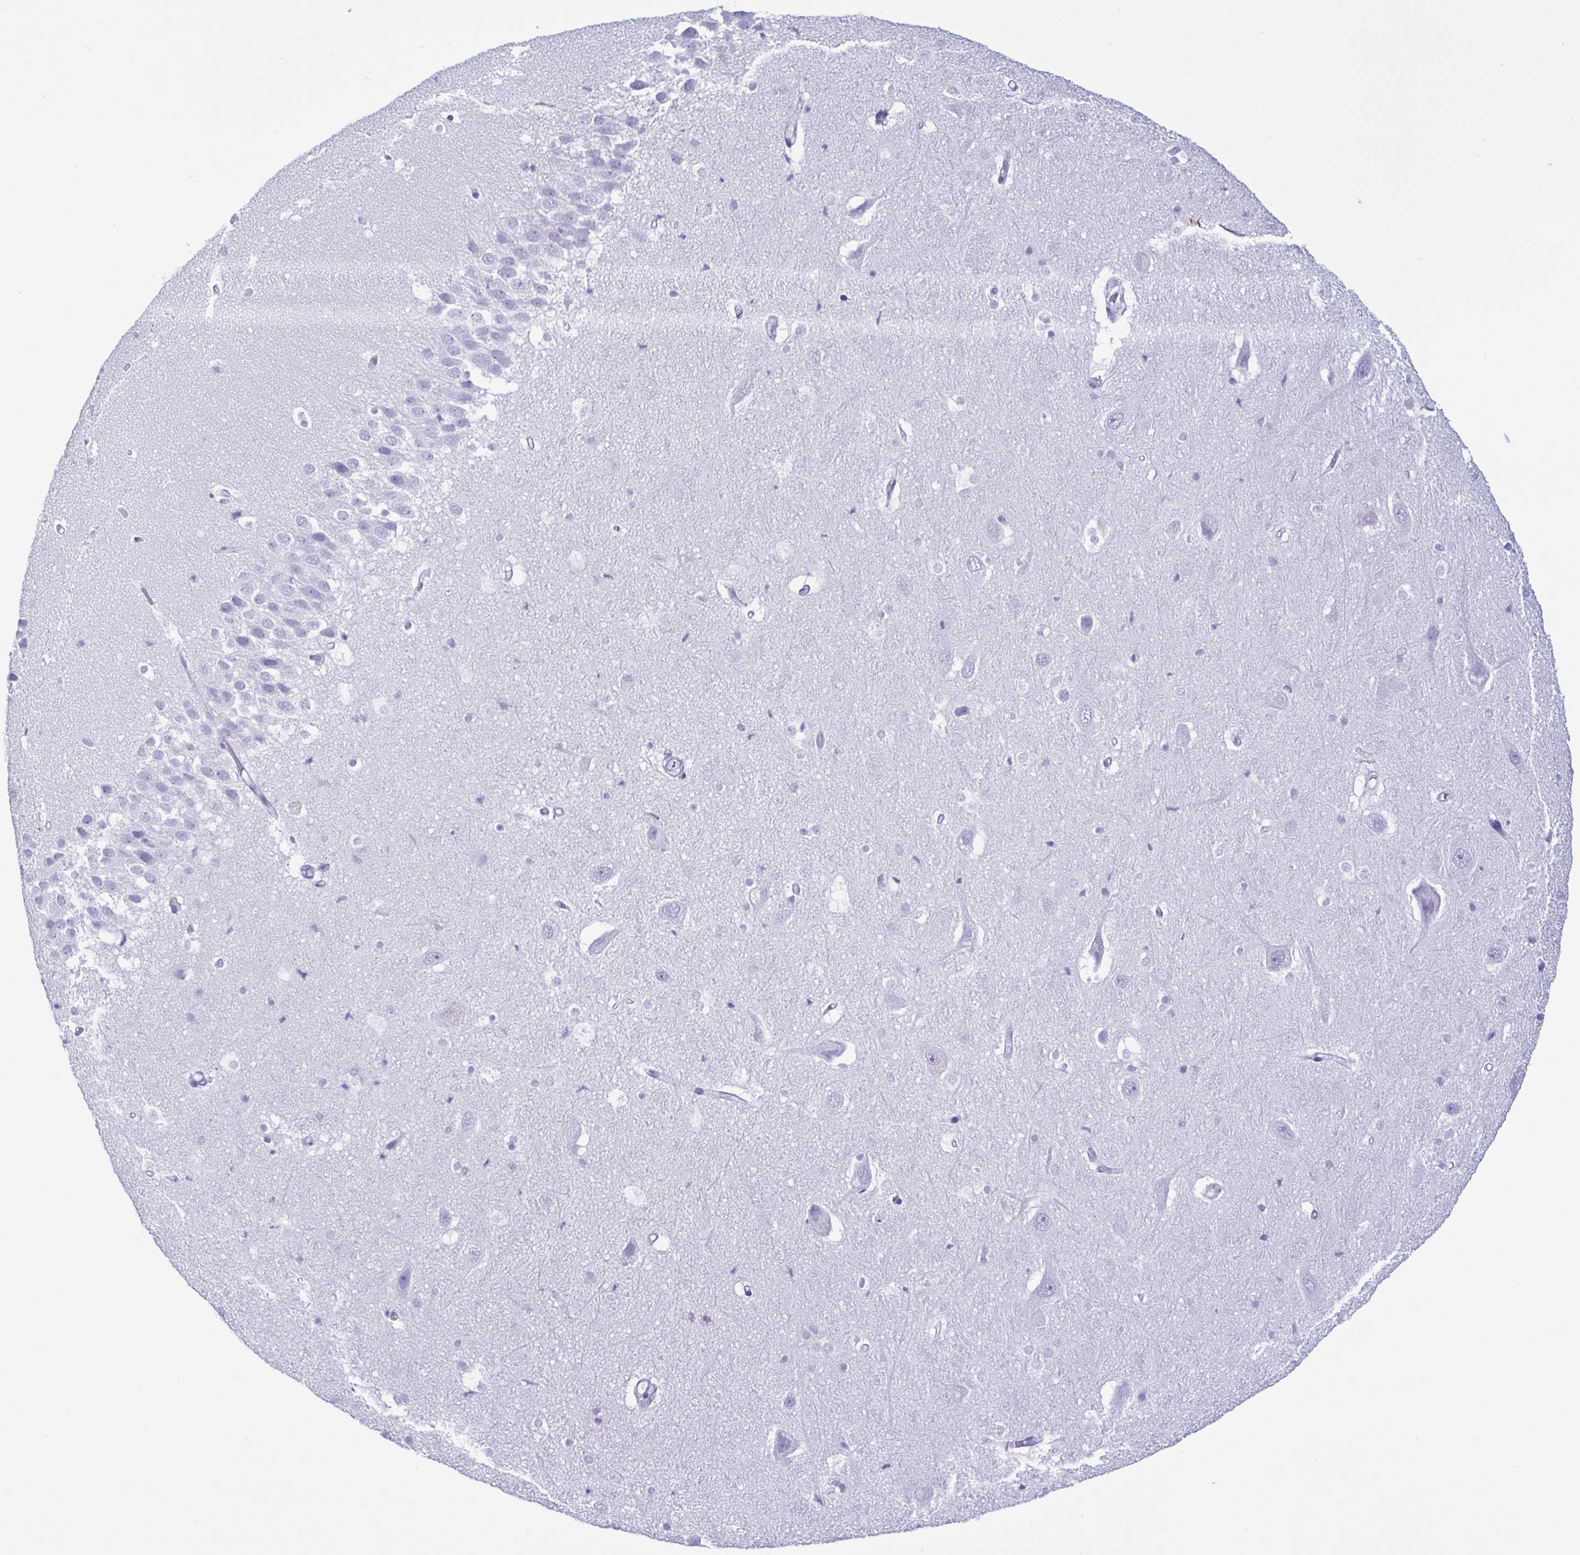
{"staining": {"intensity": "negative", "quantity": "none", "location": "none"}, "tissue": "hippocampus", "cell_type": "Glial cells", "image_type": "normal", "snomed": [{"axis": "morphology", "description": "Normal tissue, NOS"}, {"axis": "topography", "description": "Hippocampus"}], "caption": "Human hippocampus stained for a protein using immunohistochemistry shows no expression in glial cells.", "gene": "LTF", "patient": {"sex": "male", "age": 26}}